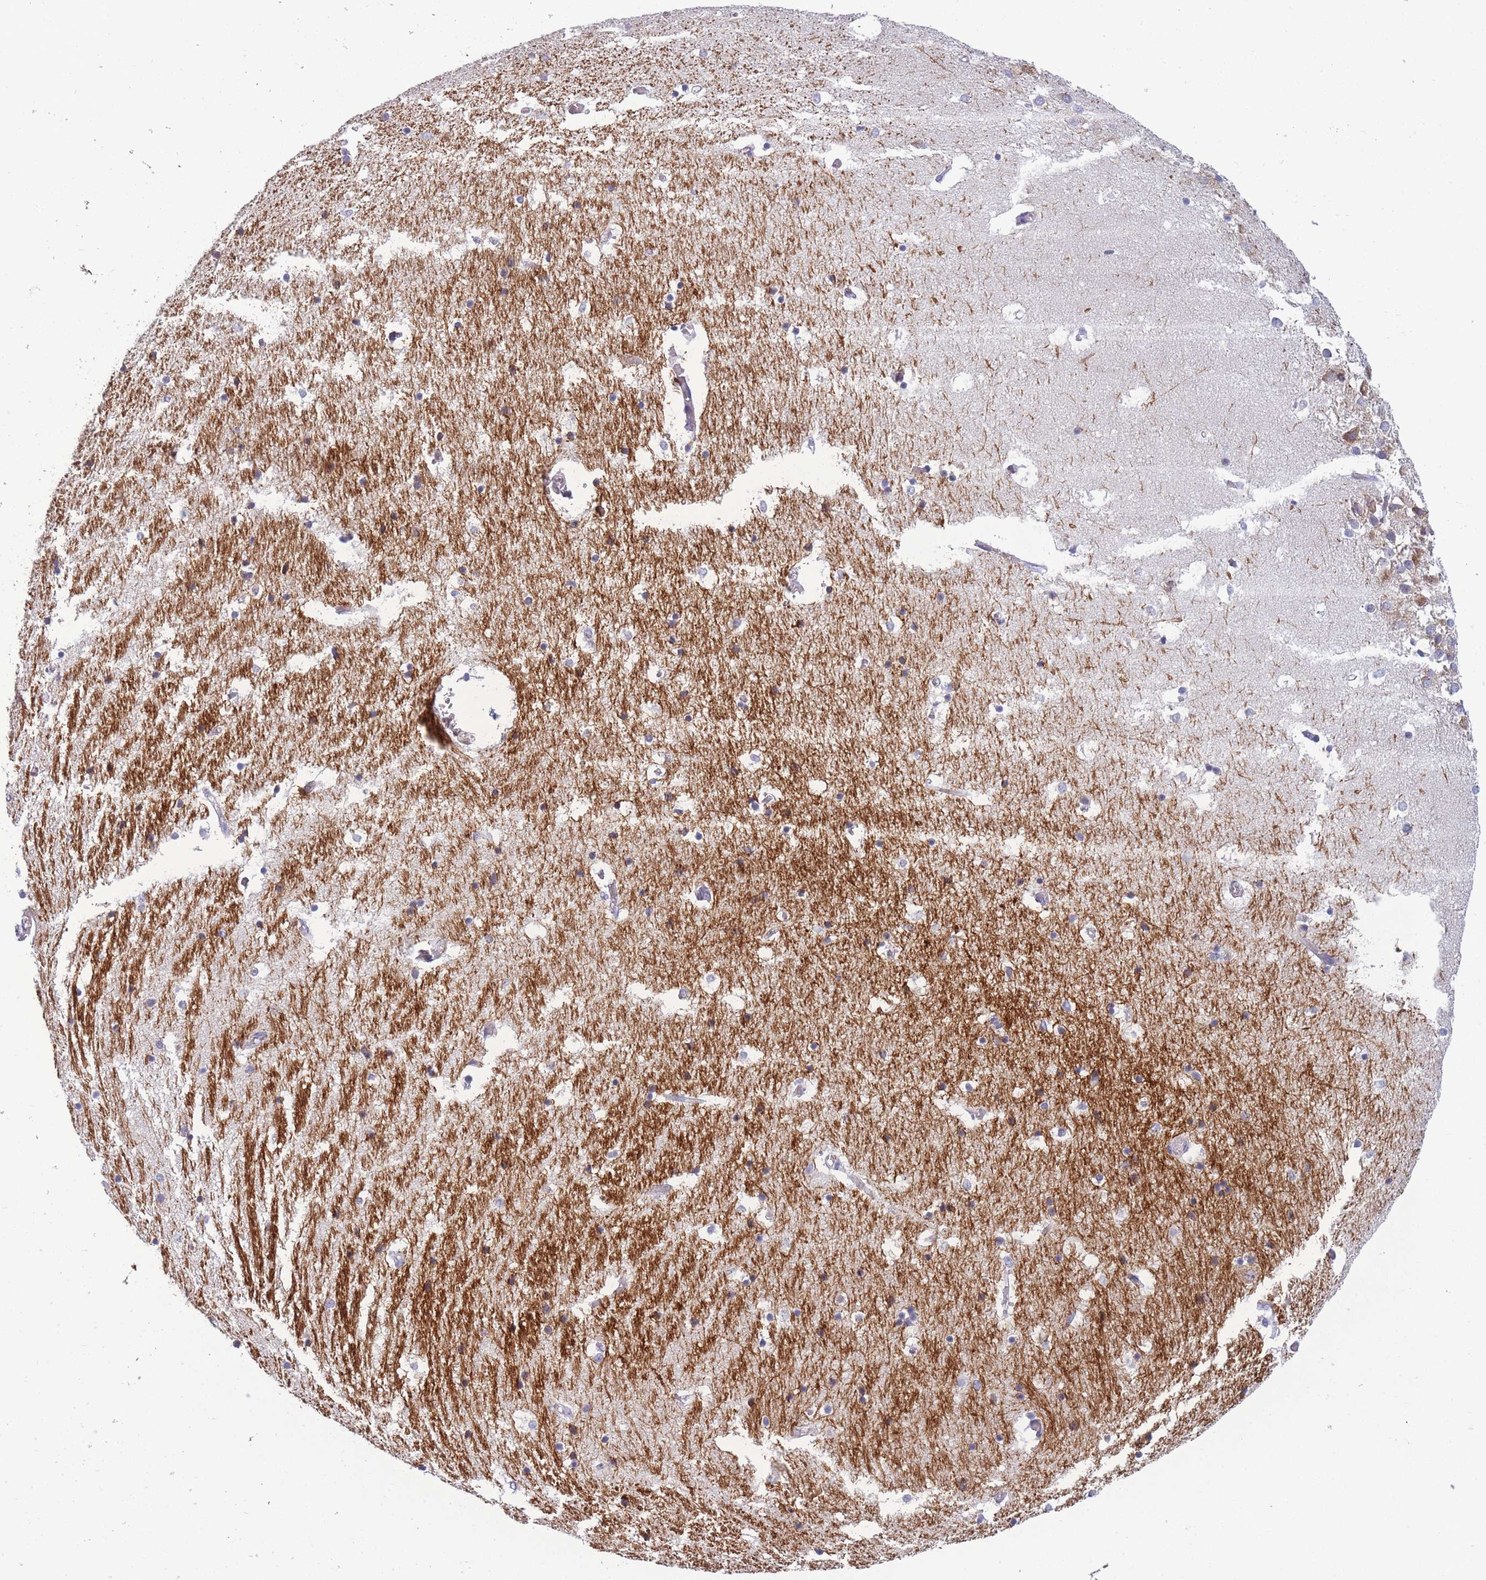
{"staining": {"intensity": "negative", "quantity": "none", "location": "none"}, "tissue": "hippocampus", "cell_type": "Glial cells", "image_type": "normal", "snomed": [{"axis": "morphology", "description": "Normal tissue, NOS"}, {"axis": "topography", "description": "Hippocampus"}], "caption": "Immunohistochemical staining of normal hippocampus reveals no significant staining in glial cells.", "gene": "NDUFAF6", "patient": {"sex": "female", "age": 52}}